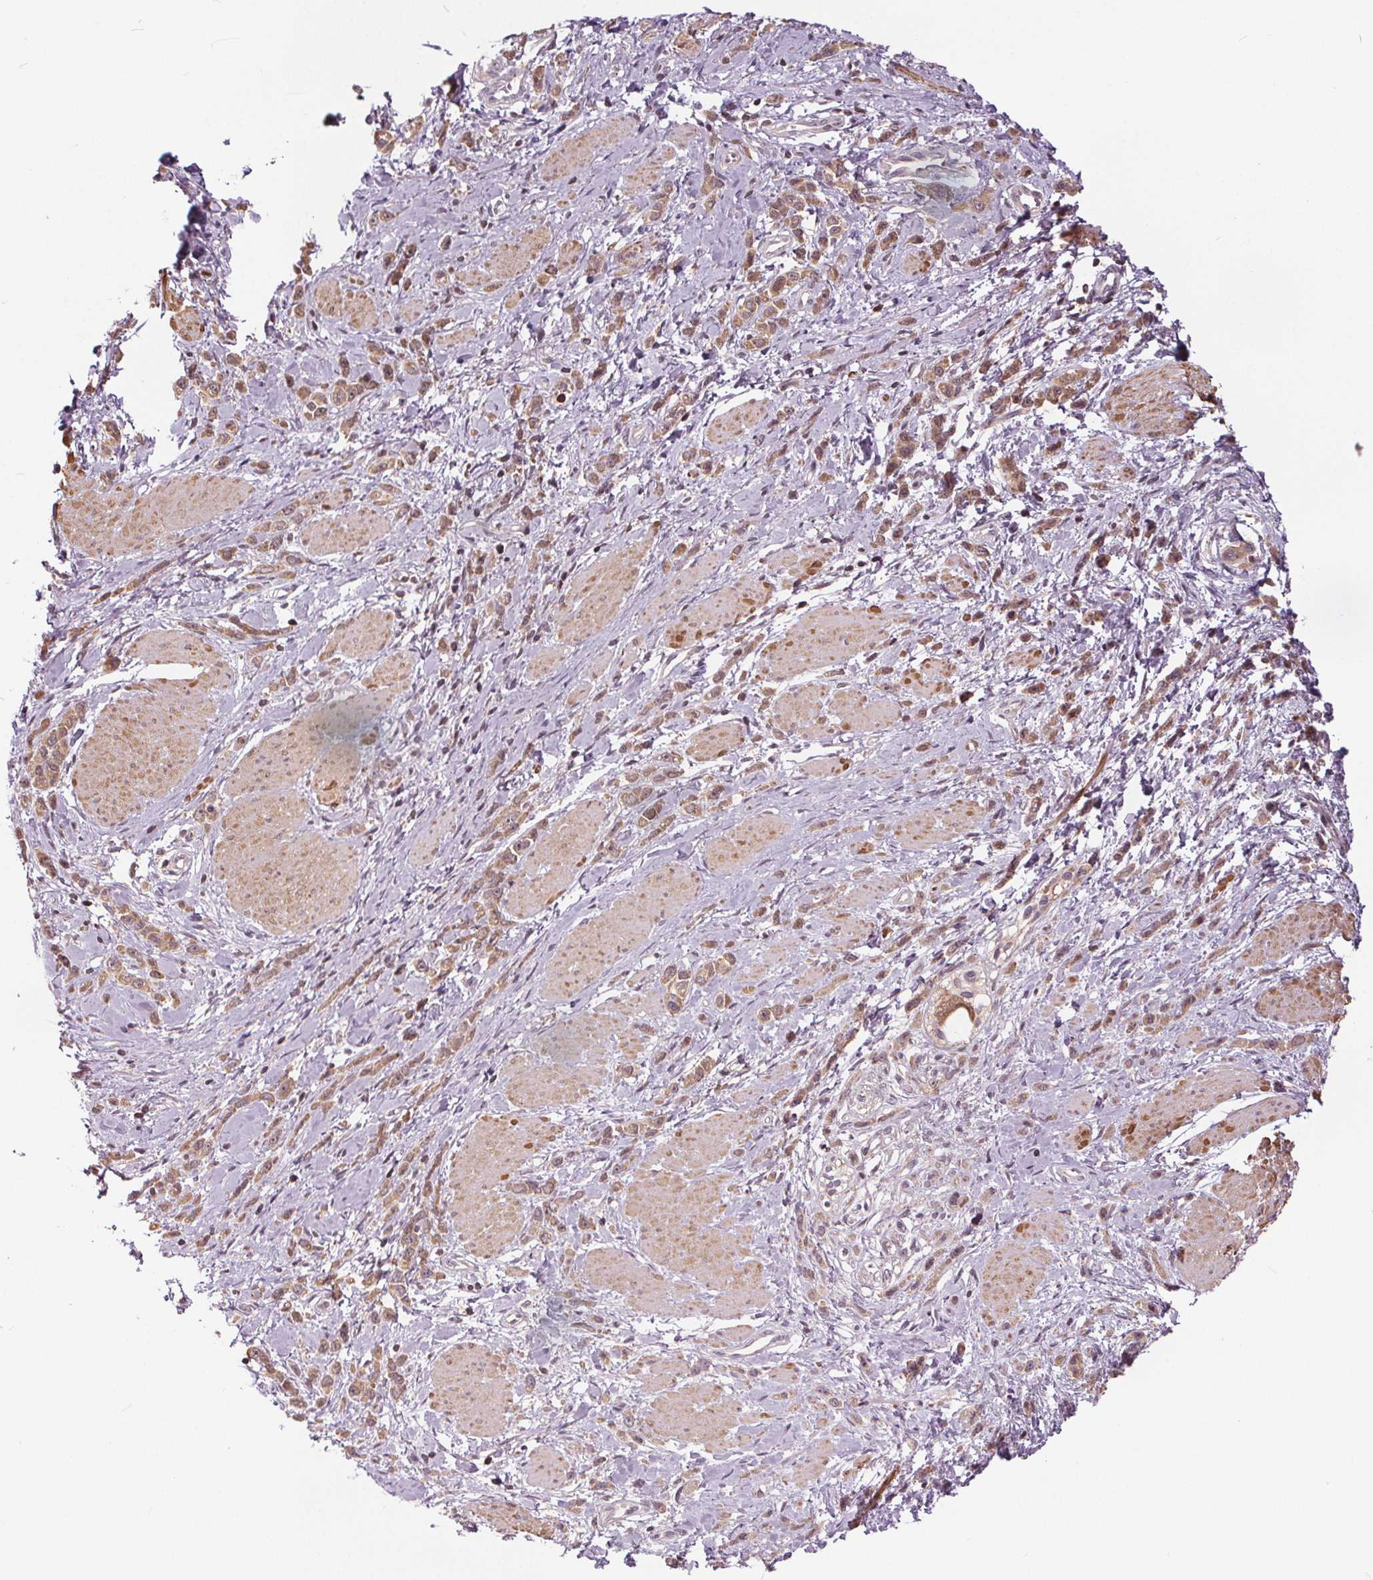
{"staining": {"intensity": "moderate", "quantity": ">75%", "location": "cytoplasmic/membranous,nuclear"}, "tissue": "stomach cancer", "cell_type": "Tumor cells", "image_type": "cancer", "snomed": [{"axis": "morphology", "description": "Adenocarcinoma, NOS"}, {"axis": "topography", "description": "Stomach"}], "caption": "Protein staining shows moderate cytoplasmic/membranous and nuclear expression in about >75% of tumor cells in stomach cancer. The staining was performed using DAB (3,3'-diaminobenzidine) to visualize the protein expression in brown, while the nuclei were stained in blue with hematoxylin (Magnification: 20x).", "gene": "HIF1AN", "patient": {"sex": "male", "age": 47}}